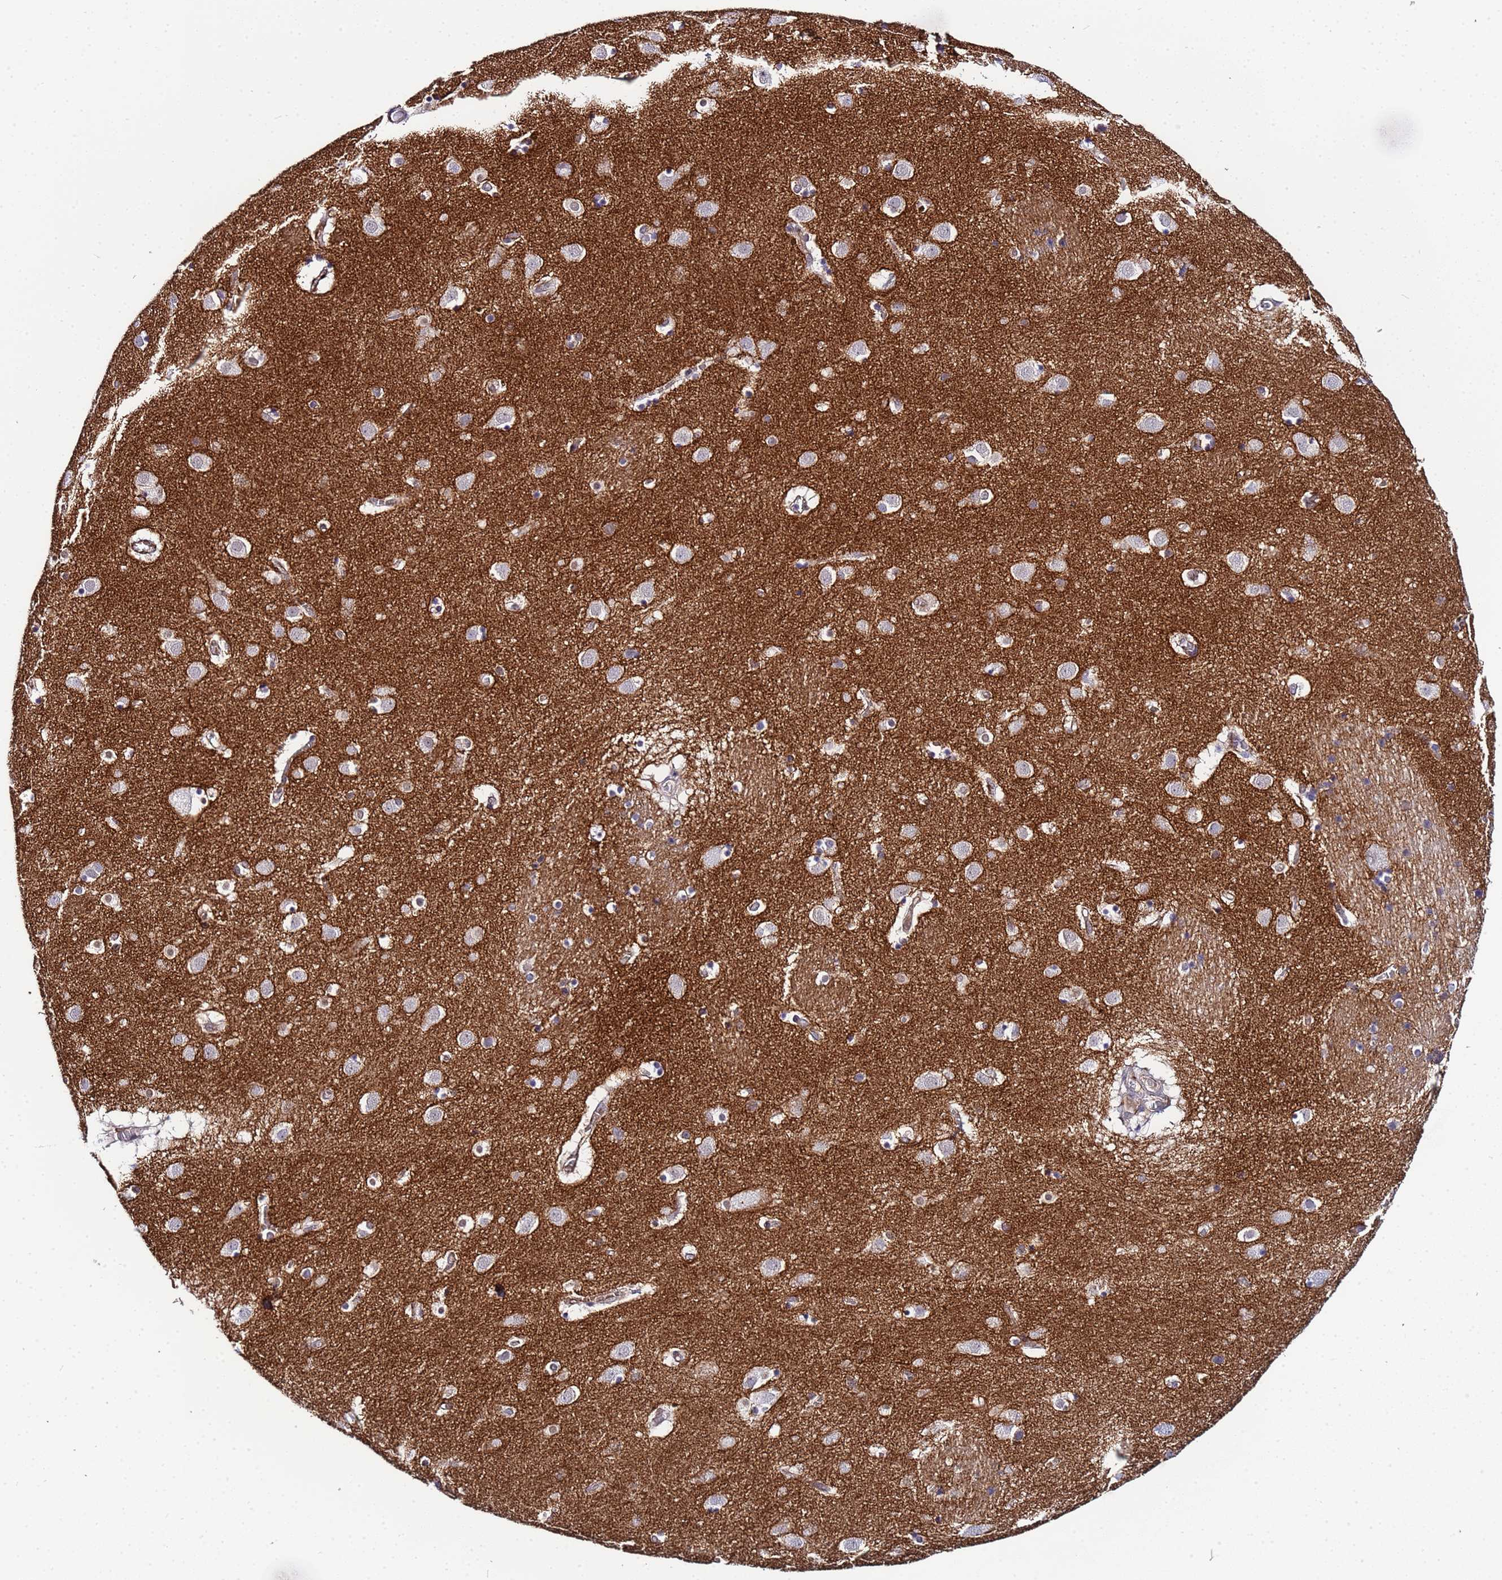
{"staining": {"intensity": "negative", "quantity": "none", "location": "none"}, "tissue": "caudate", "cell_type": "Glial cells", "image_type": "normal", "snomed": [{"axis": "morphology", "description": "Normal tissue, NOS"}, {"axis": "topography", "description": "Lateral ventricle wall"}], "caption": "Caudate was stained to show a protein in brown. There is no significant positivity in glial cells. The staining was performed using DAB to visualize the protein expression in brown, while the nuclei were stained in blue with hematoxylin (Magnification: 20x).", "gene": "SLC25A37", "patient": {"sex": "male", "age": 70}}